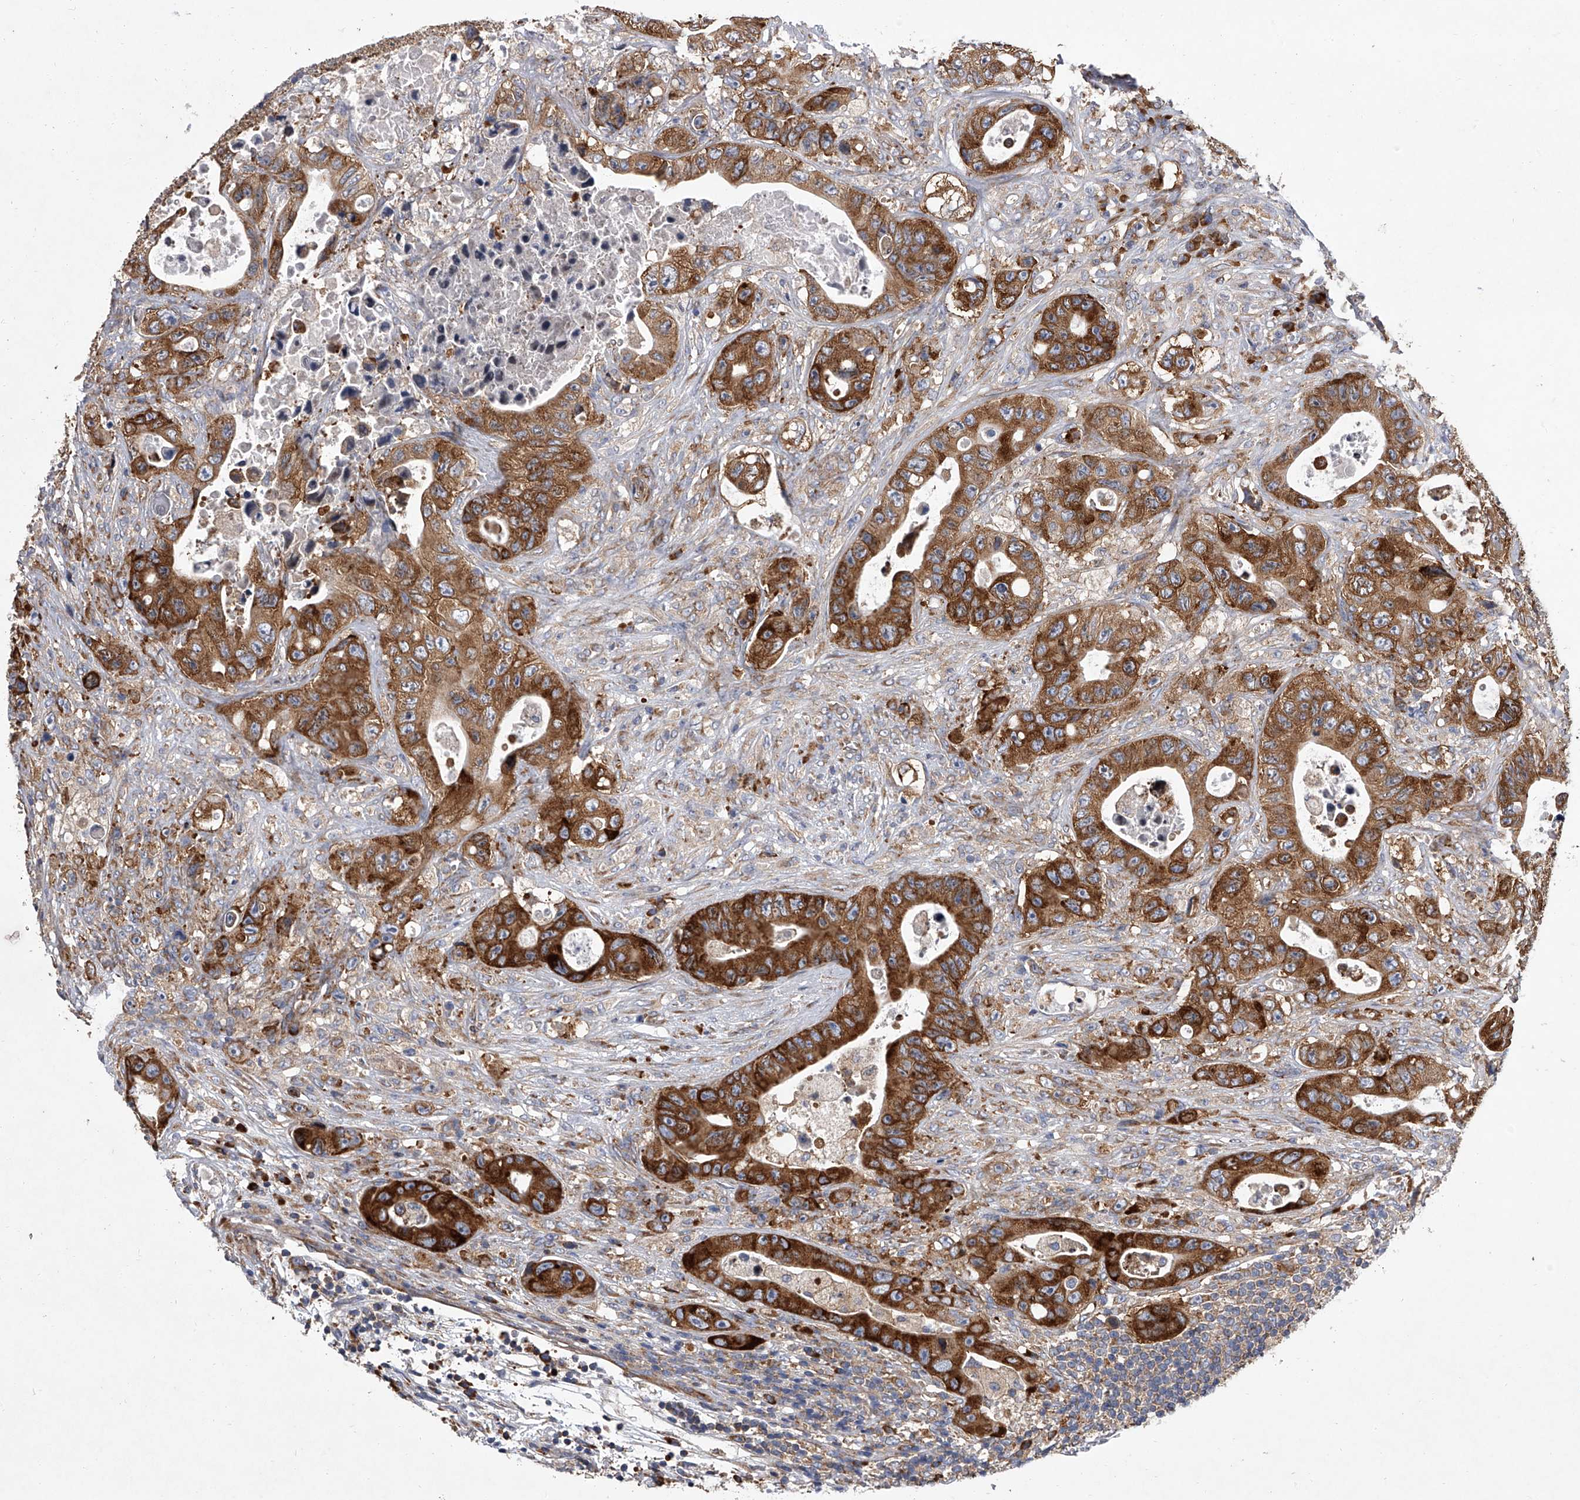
{"staining": {"intensity": "strong", "quantity": ">75%", "location": "cytoplasmic/membranous"}, "tissue": "colorectal cancer", "cell_type": "Tumor cells", "image_type": "cancer", "snomed": [{"axis": "morphology", "description": "Adenocarcinoma, NOS"}, {"axis": "topography", "description": "Colon"}], "caption": "Tumor cells show high levels of strong cytoplasmic/membranous expression in approximately >75% of cells in colorectal adenocarcinoma. The protein is shown in brown color, while the nuclei are stained blue.", "gene": "EIF2S2", "patient": {"sex": "female", "age": 46}}